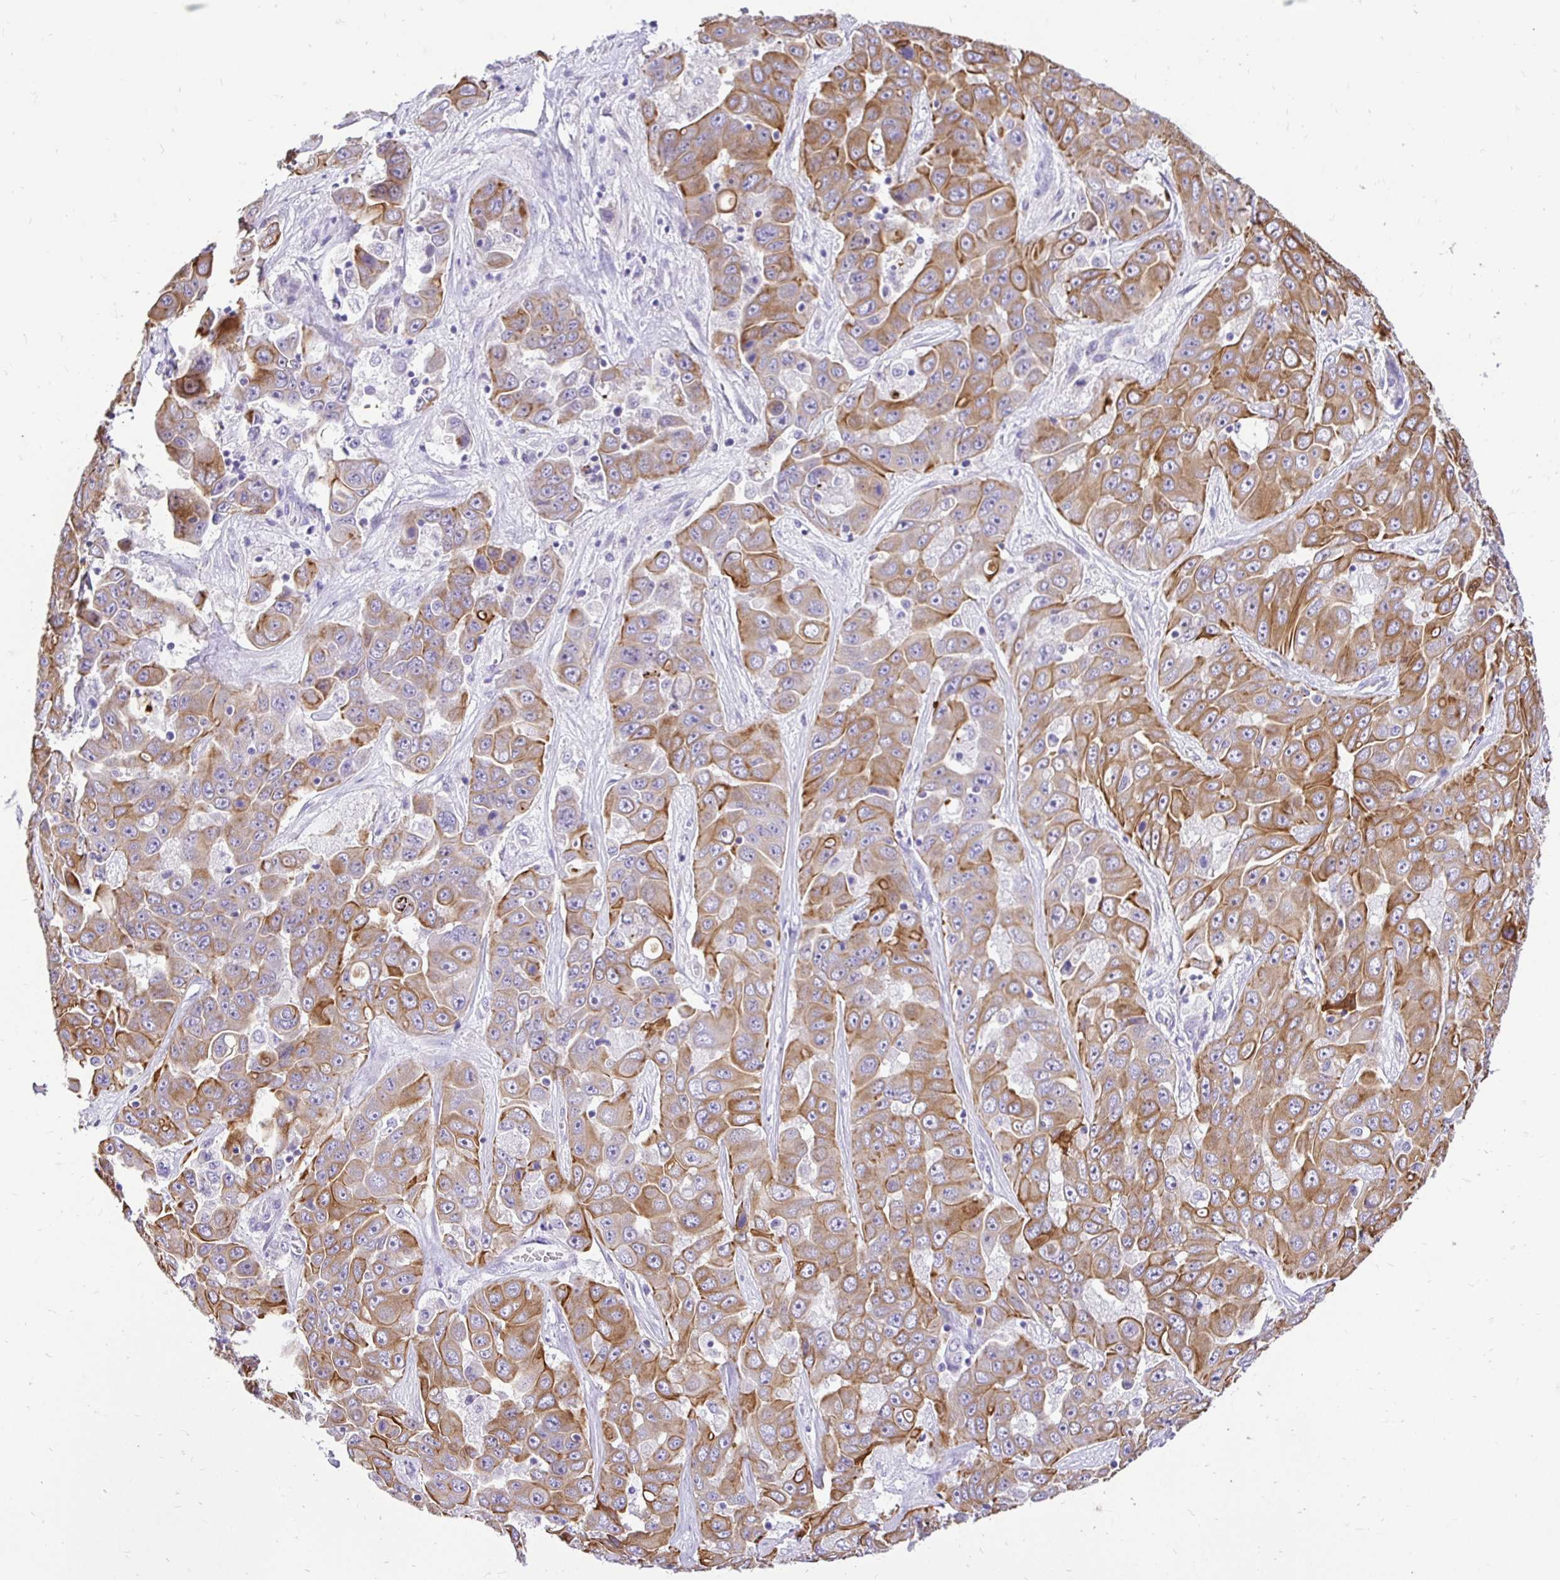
{"staining": {"intensity": "moderate", "quantity": ">75%", "location": "cytoplasmic/membranous"}, "tissue": "liver cancer", "cell_type": "Tumor cells", "image_type": "cancer", "snomed": [{"axis": "morphology", "description": "Cholangiocarcinoma"}, {"axis": "topography", "description": "Liver"}], "caption": "Liver cancer stained for a protein reveals moderate cytoplasmic/membranous positivity in tumor cells.", "gene": "TAF1D", "patient": {"sex": "female", "age": 52}}